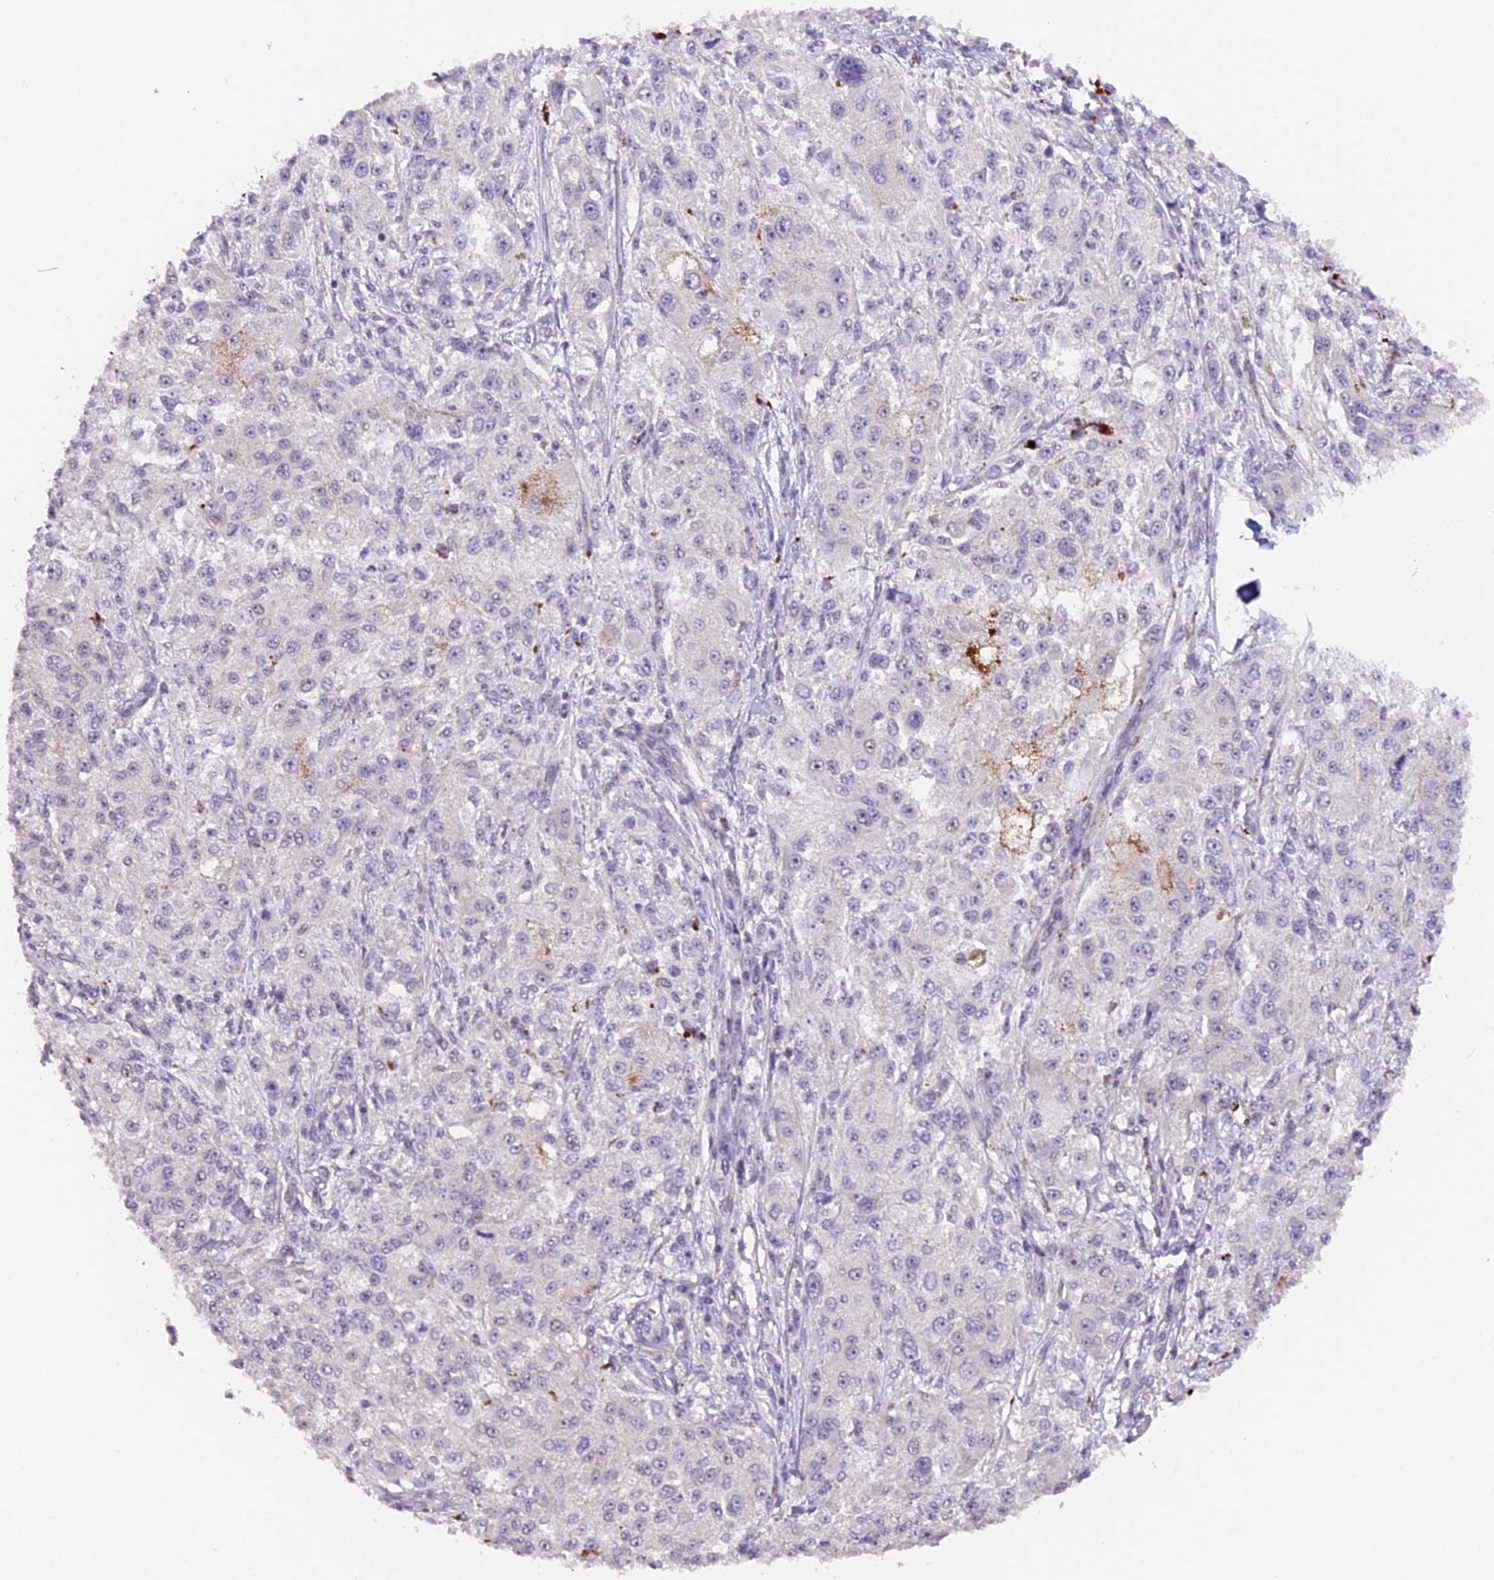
{"staining": {"intensity": "negative", "quantity": "none", "location": "none"}, "tissue": "melanoma", "cell_type": "Tumor cells", "image_type": "cancer", "snomed": [{"axis": "morphology", "description": "Necrosis, NOS"}, {"axis": "morphology", "description": "Malignant melanoma, NOS"}, {"axis": "topography", "description": "Skin"}], "caption": "The image shows no staining of tumor cells in melanoma. (Immunohistochemistry (ihc), brightfield microscopy, high magnification).", "gene": "GNB5", "patient": {"sex": "female", "age": 87}}